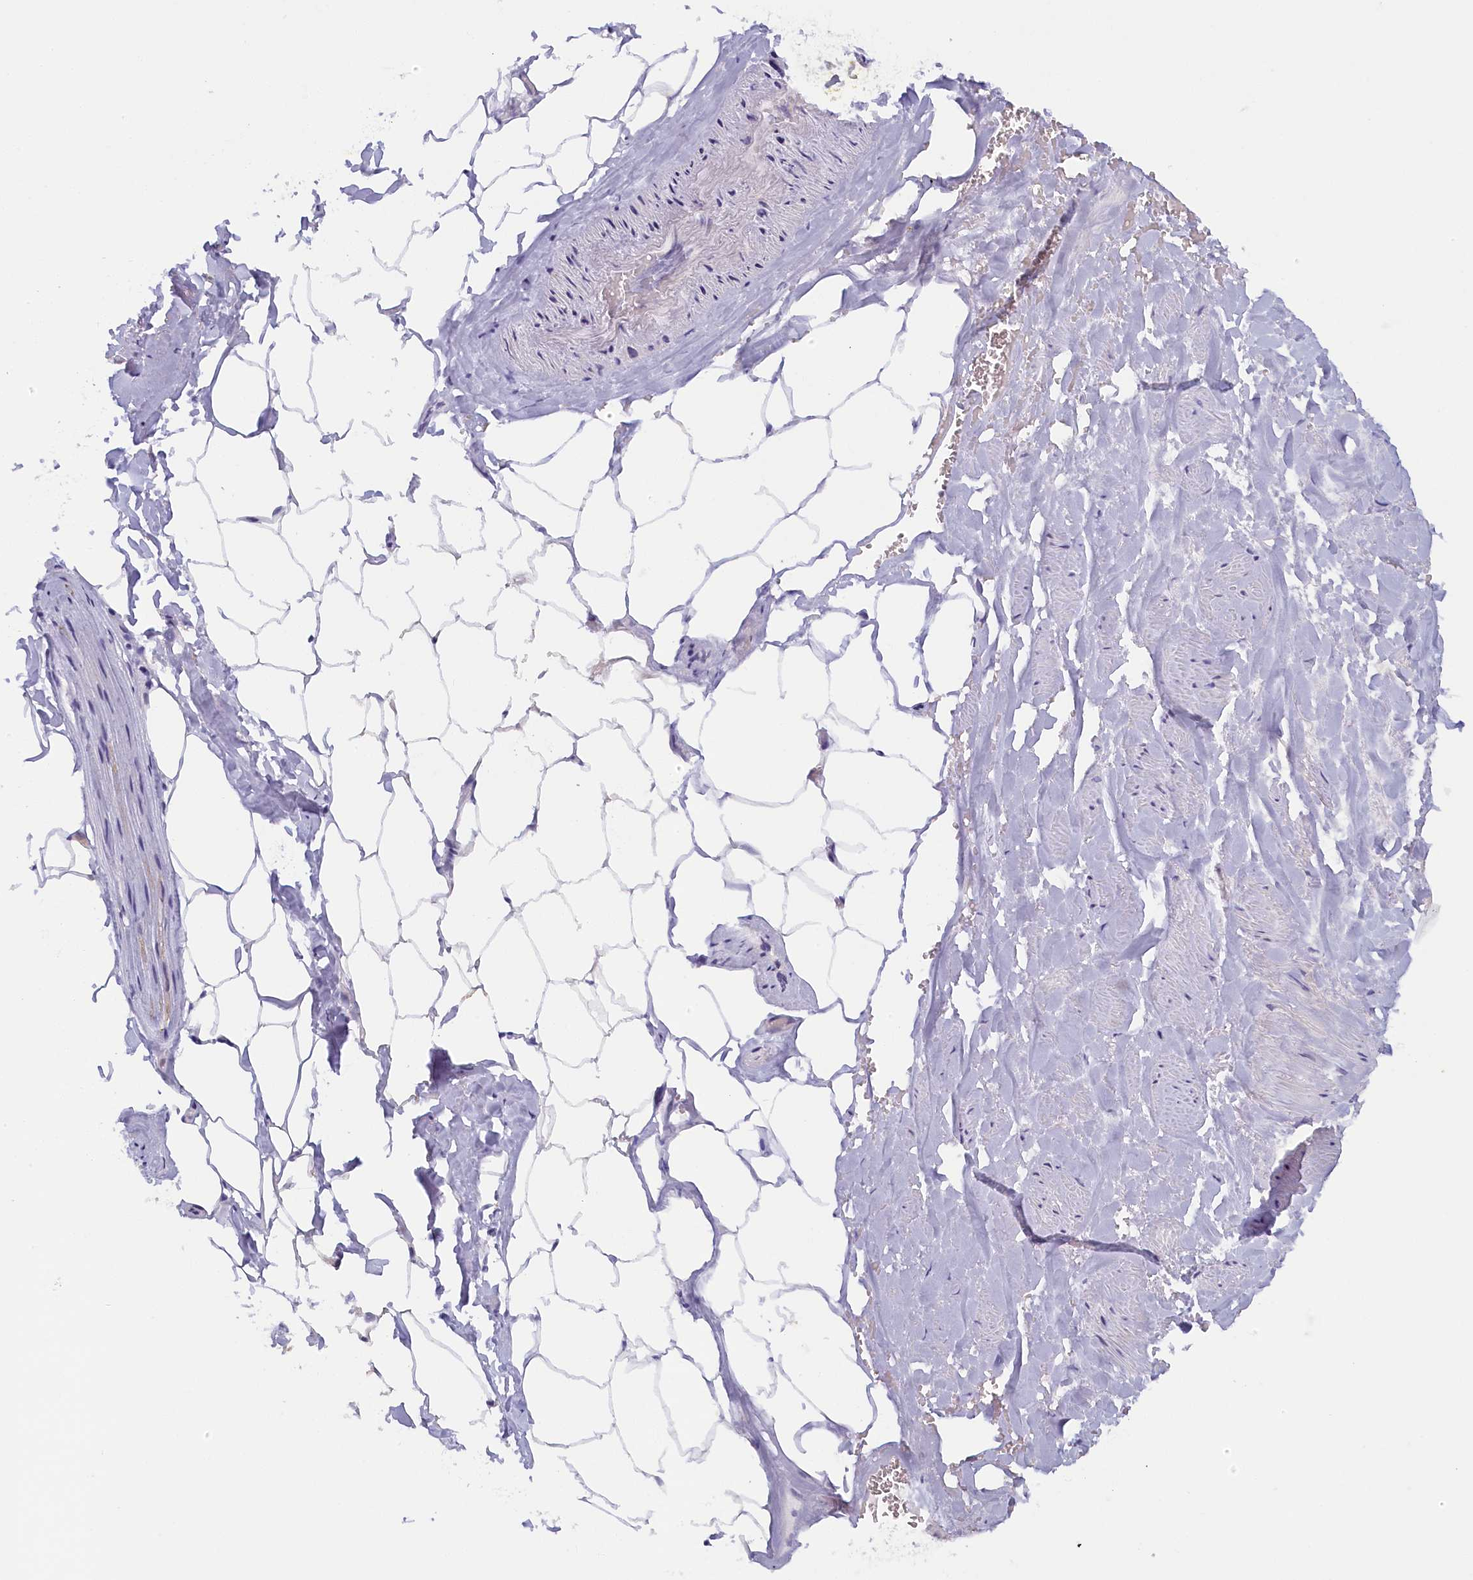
{"staining": {"intensity": "moderate", "quantity": ">75%", "location": "nuclear"}, "tissue": "adipose tissue", "cell_type": "Adipocytes", "image_type": "normal", "snomed": [{"axis": "morphology", "description": "Normal tissue, NOS"}, {"axis": "morphology", "description": "Adenocarcinoma, Low grade"}, {"axis": "topography", "description": "Prostate"}, {"axis": "topography", "description": "Peripheral nerve tissue"}], "caption": "Moderate nuclear protein expression is identified in approximately >75% of adipocytes in adipose tissue.", "gene": "SEC31B", "patient": {"sex": "male", "age": 63}}